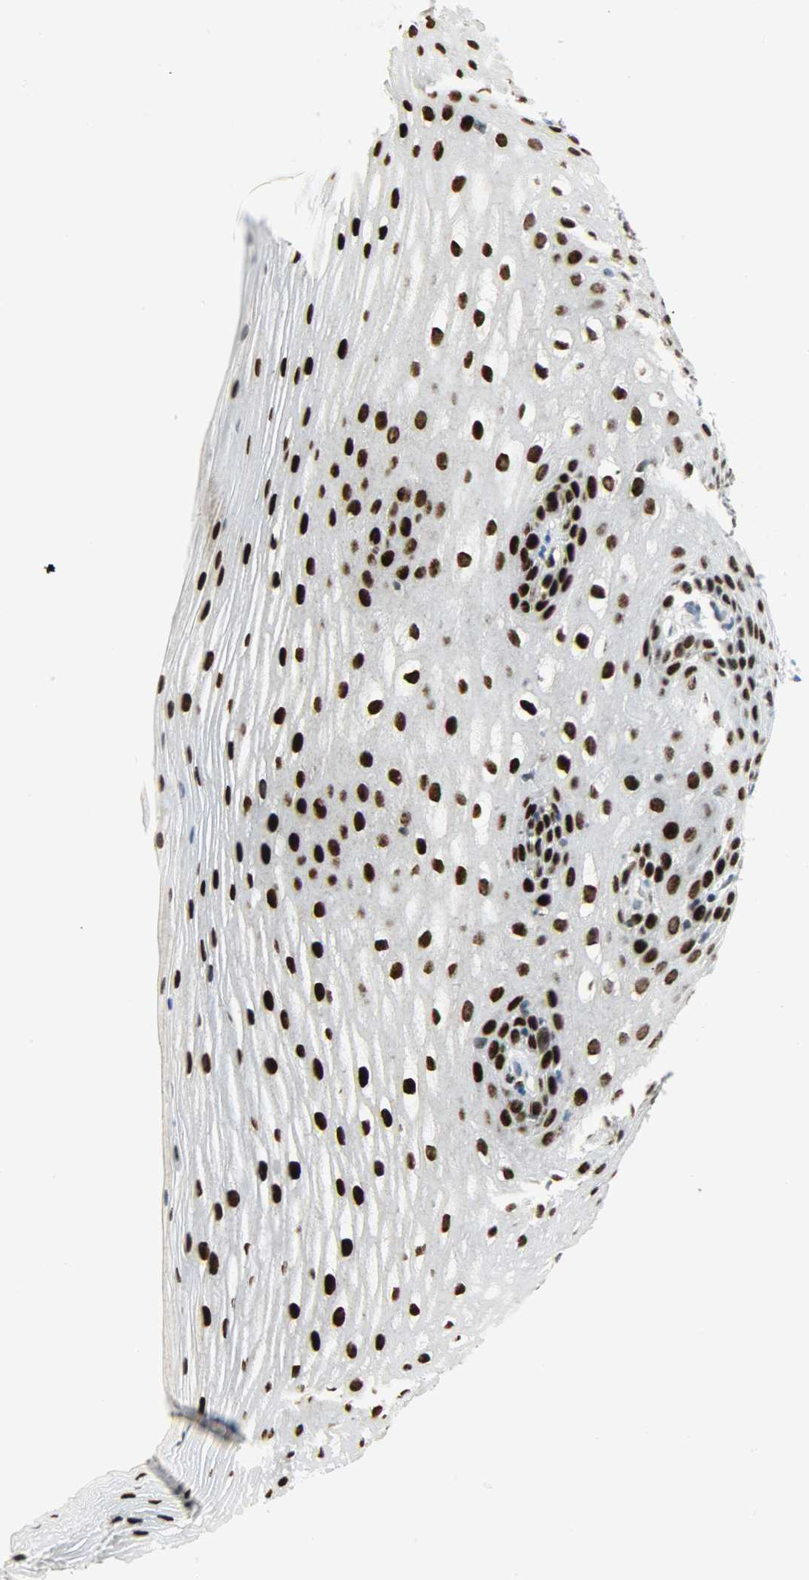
{"staining": {"intensity": "moderate", "quantity": ">75%", "location": "nuclear"}, "tissue": "esophagus", "cell_type": "Squamous epithelial cells", "image_type": "normal", "snomed": [{"axis": "morphology", "description": "Normal tissue, NOS"}, {"axis": "topography", "description": "Esophagus"}], "caption": "About >75% of squamous epithelial cells in unremarkable esophagus reveal moderate nuclear protein staining as visualized by brown immunohistochemical staining.", "gene": "JUNB", "patient": {"sex": "female", "age": 70}}